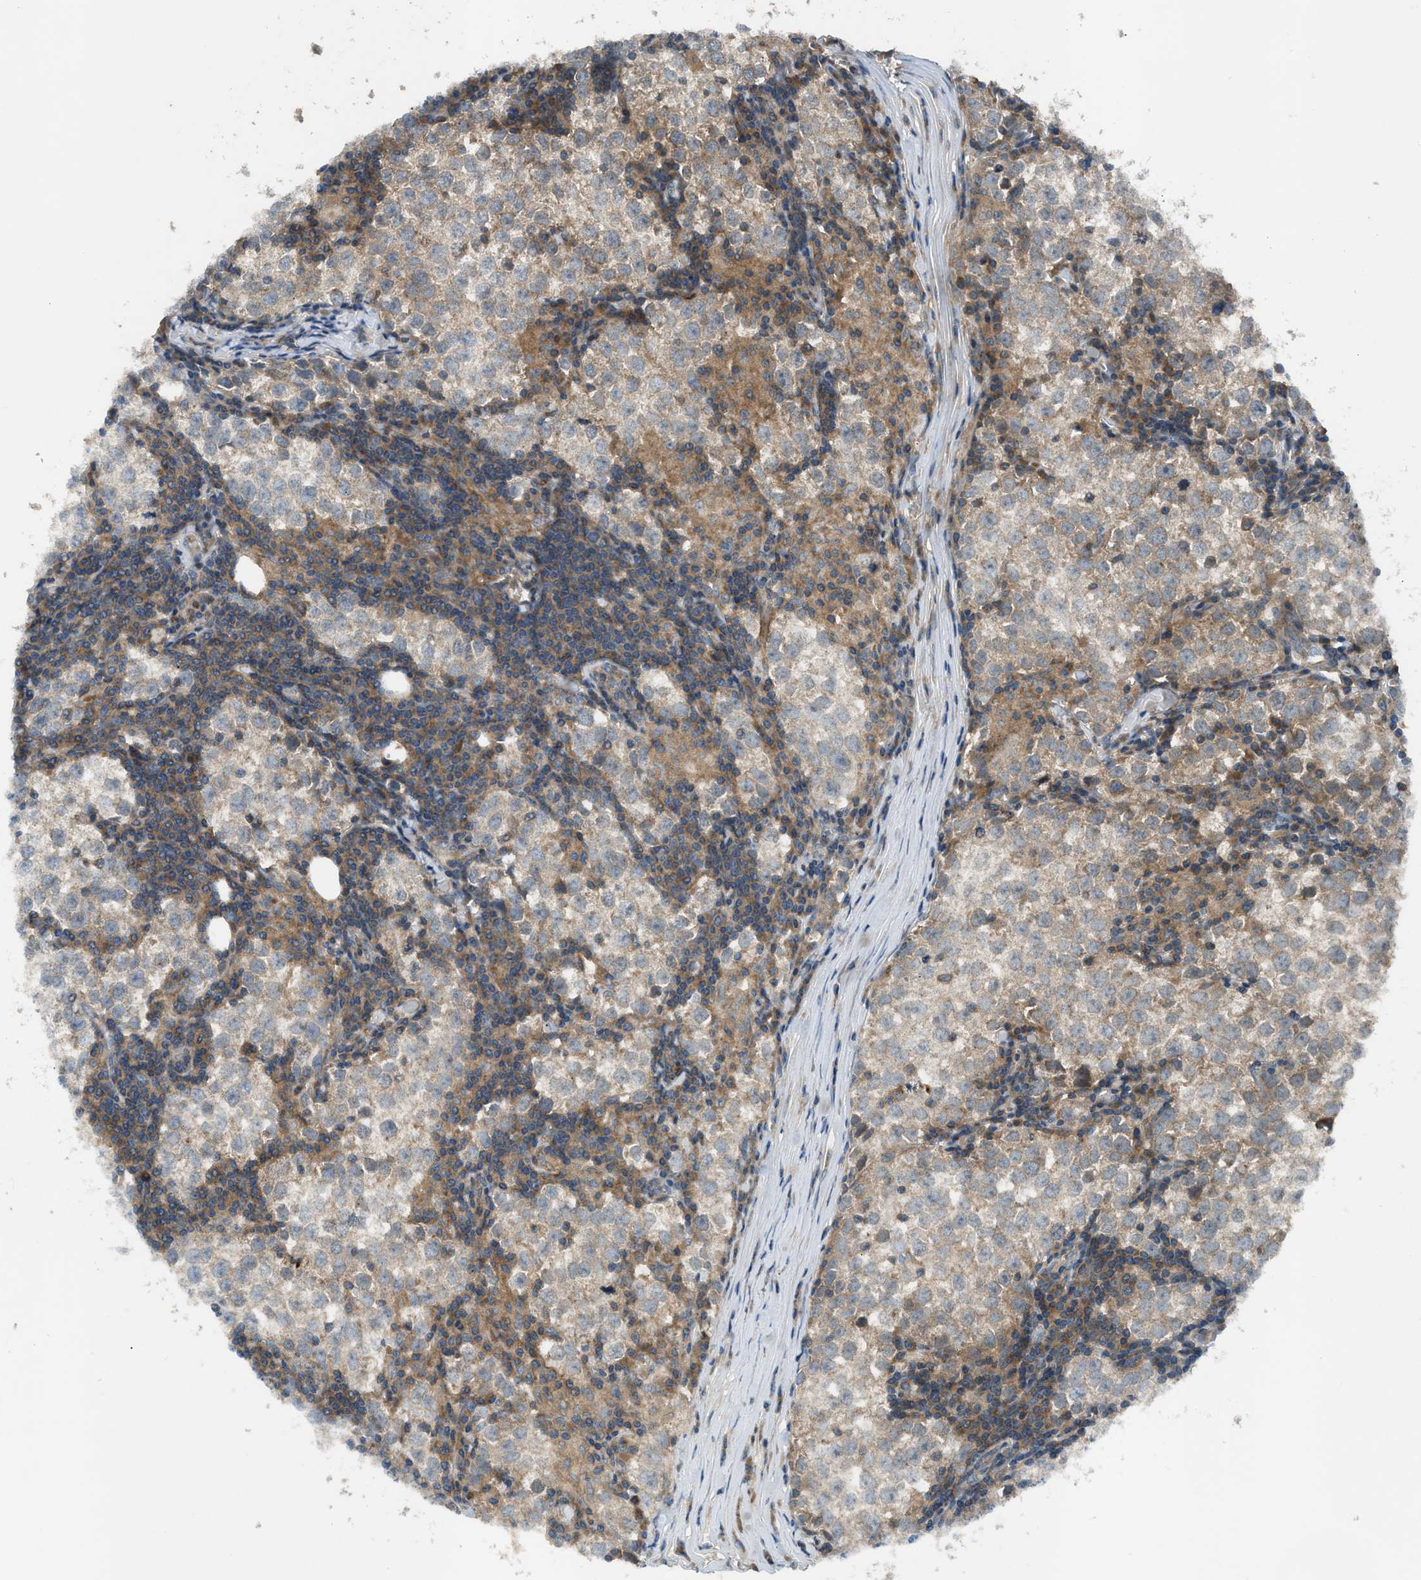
{"staining": {"intensity": "weak", "quantity": "25%-75%", "location": "cytoplasmic/membranous"}, "tissue": "testis cancer", "cell_type": "Tumor cells", "image_type": "cancer", "snomed": [{"axis": "morphology", "description": "Seminoma, NOS"}, {"axis": "morphology", "description": "Carcinoma, Embryonal, NOS"}, {"axis": "topography", "description": "Testis"}], "caption": "Immunohistochemistry (DAB (3,3'-diaminobenzidine)) staining of testis embryonal carcinoma displays weak cytoplasmic/membranous protein expression in about 25%-75% of tumor cells.", "gene": "PAFAH2", "patient": {"sex": "male", "age": 36}}